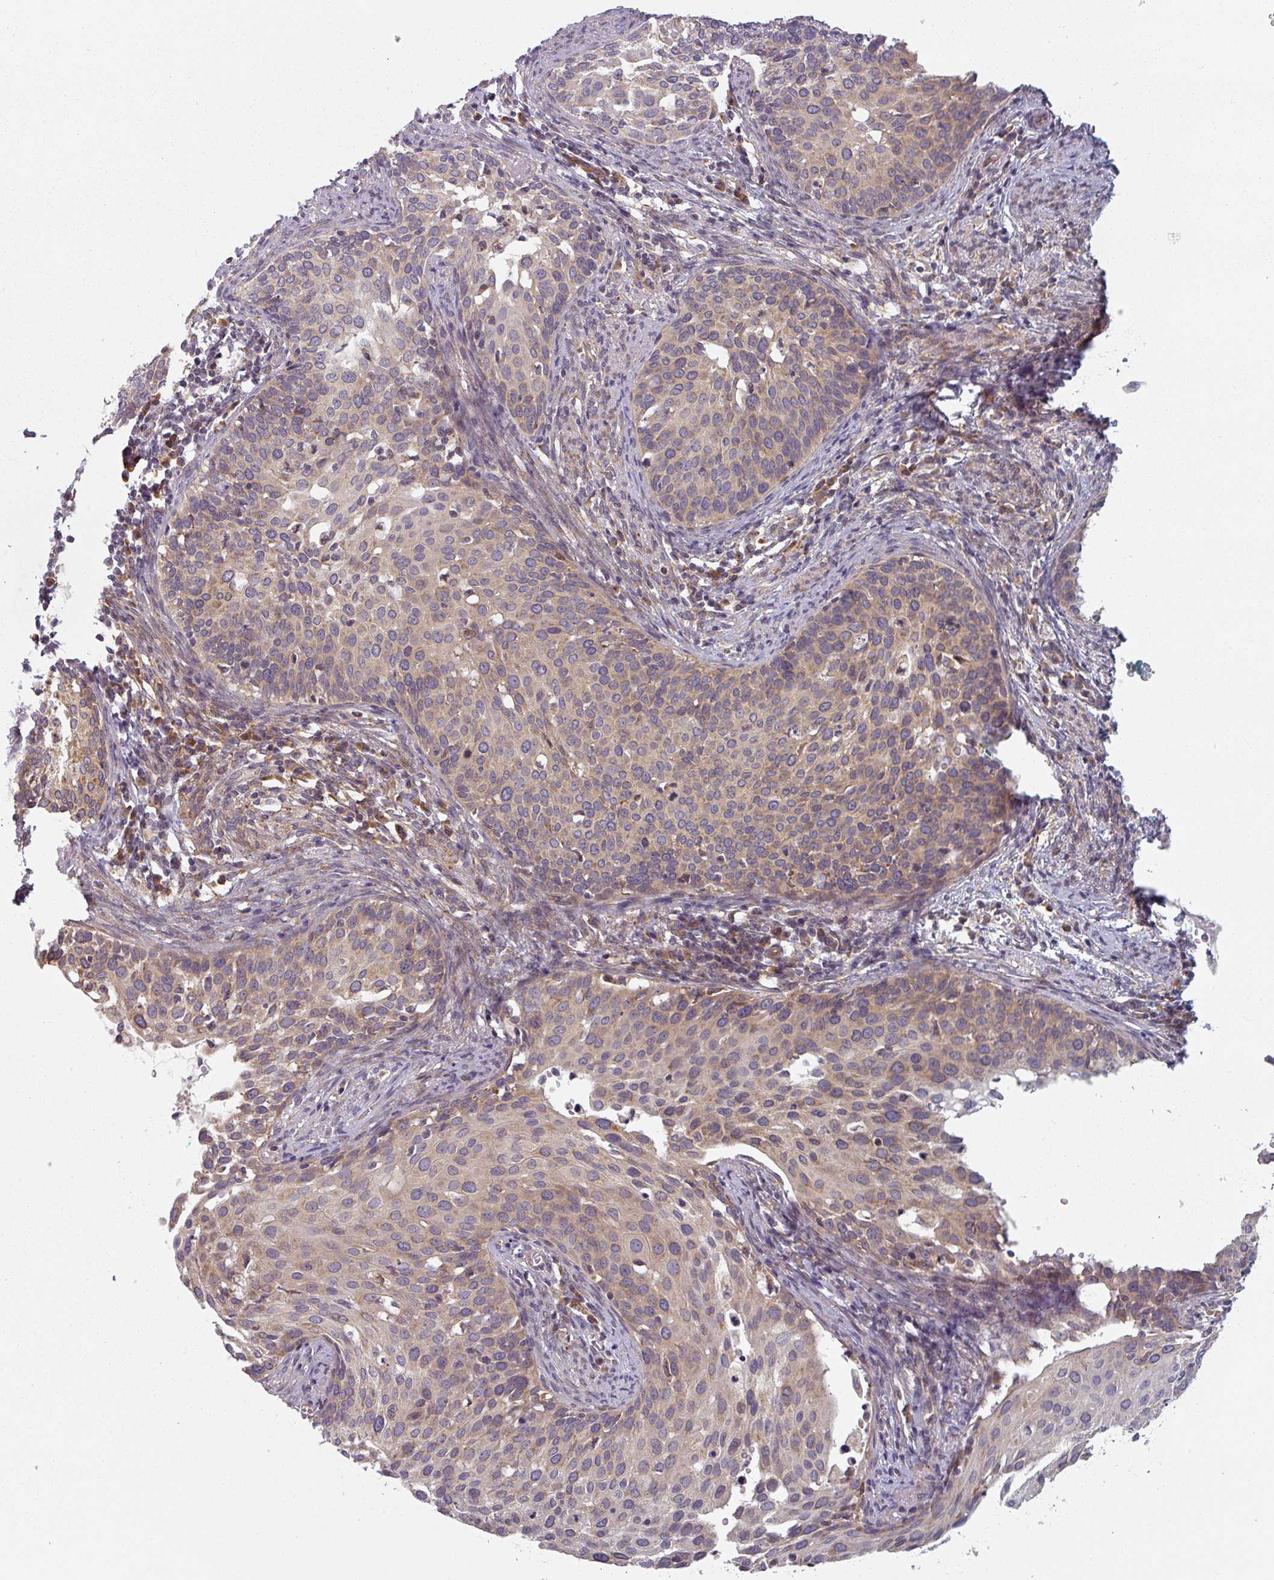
{"staining": {"intensity": "weak", "quantity": ">75%", "location": "cytoplasmic/membranous"}, "tissue": "cervical cancer", "cell_type": "Tumor cells", "image_type": "cancer", "snomed": [{"axis": "morphology", "description": "Squamous cell carcinoma, NOS"}, {"axis": "topography", "description": "Cervix"}], "caption": "Squamous cell carcinoma (cervical) stained with DAB IHC reveals low levels of weak cytoplasmic/membranous positivity in approximately >75% of tumor cells.", "gene": "TAPT1", "patient": {"sex": "female", "age": 44}}